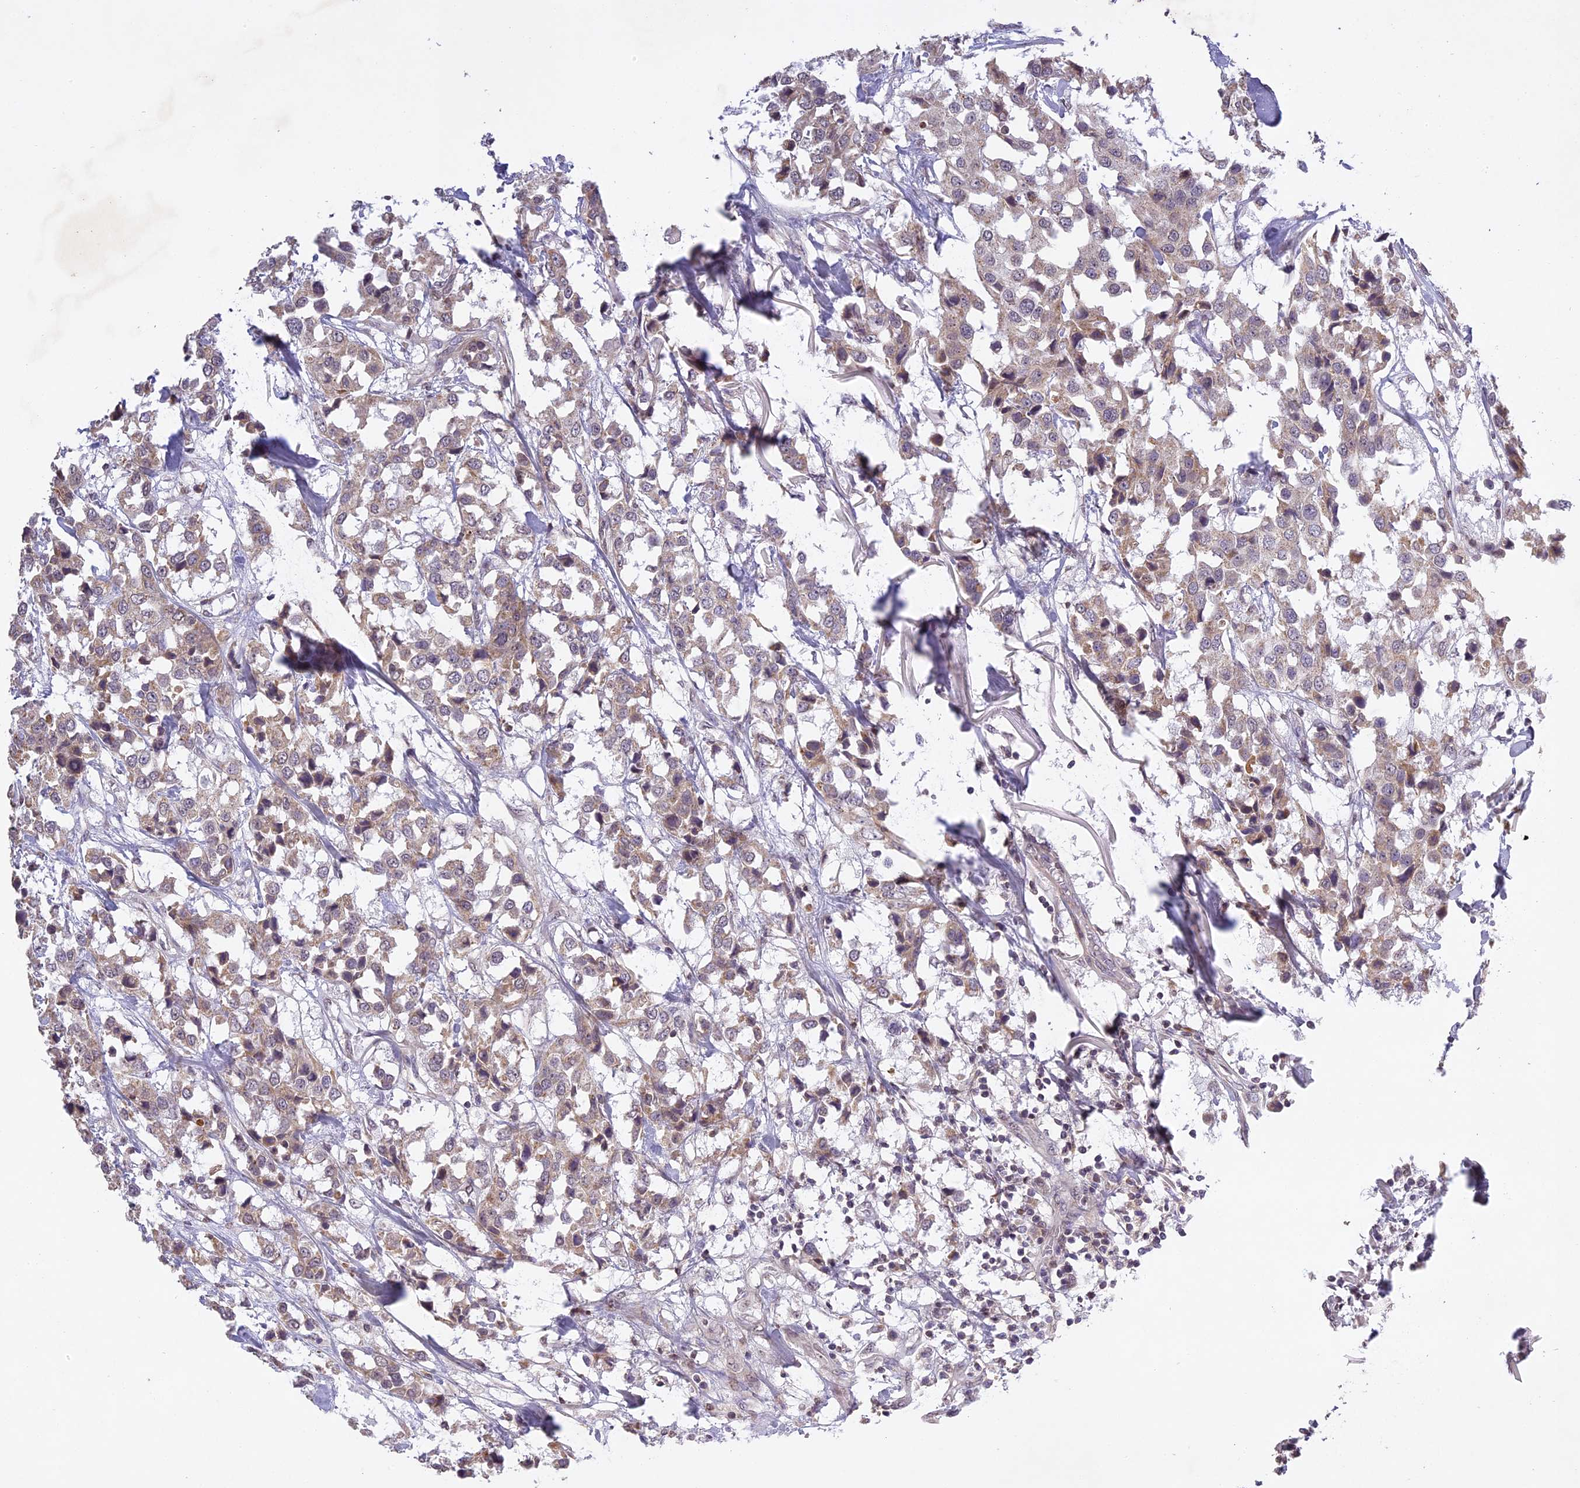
{"staining": {"intensity": "weak", "quantity": "25%-75%", "location": "cytoplasmic/membranous"}, "tissue": "breast cancer", "cell_type": "Tumor cells", "image_type": "cancer", "snomed": [{"axis": "morphology", "description": "Duct carcinoma"}, {"axis": "topography", "description": "Breast"}], "caption": "High-power microscopy captured an IHC image of infiltrating ductal carcinoma (breast), revealing weak cytoplasmic/membranous staining in about 25%-75% of tumor cells. (brown staining indicates protein expression, while blue staining denotes nuclei).", "gene": "ERG28", "patient": {"sex": "female", "age": 80}}